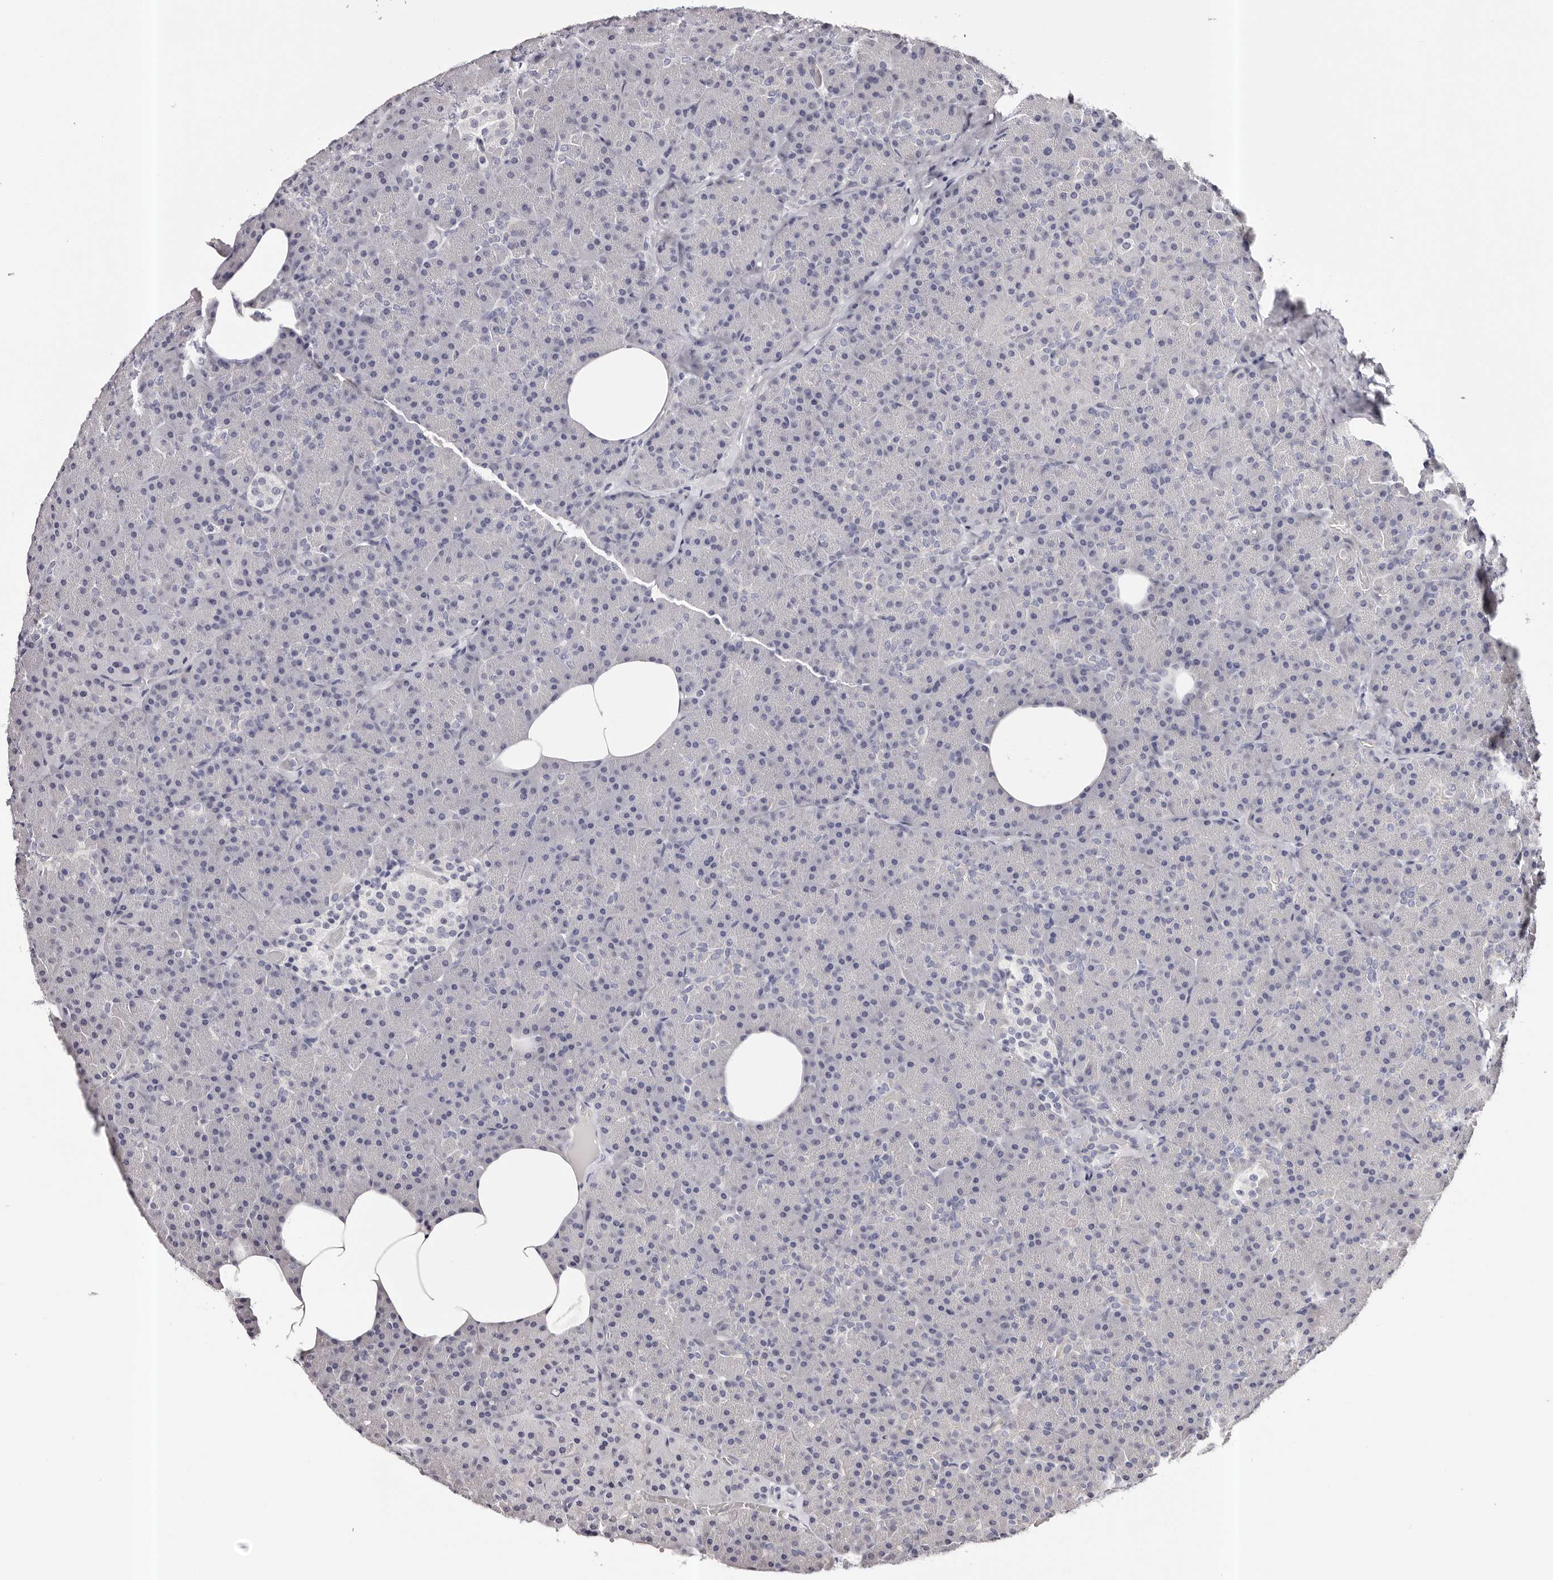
{"staining": {"intensity": "negative", "quantity": "none", "location": "none"}, "tissue": "pancreas", "cell_type": "Exocrine glandular cells", "image_type": "normal", "snomed": [{"axis": "morphology", "description": "Normal tissue, NOS"}, {"axis": "morphology", "description": "Carcinoid, malignant, NOS"}, {"axis": "topography", "description": "Pancreas"}], "caption": "An immunohistochemistry photomicrograph of unremarkable pancreas is shown. There is no staining in exocrine glandular cells of pancreas. (Stains: DAB immunohistochemistry with hematoxylin counter stain, Microscopy: brightfield microscopy at high magnification).", "gene": "ROM1", "patient": {"sex": "female", "age": 35}}